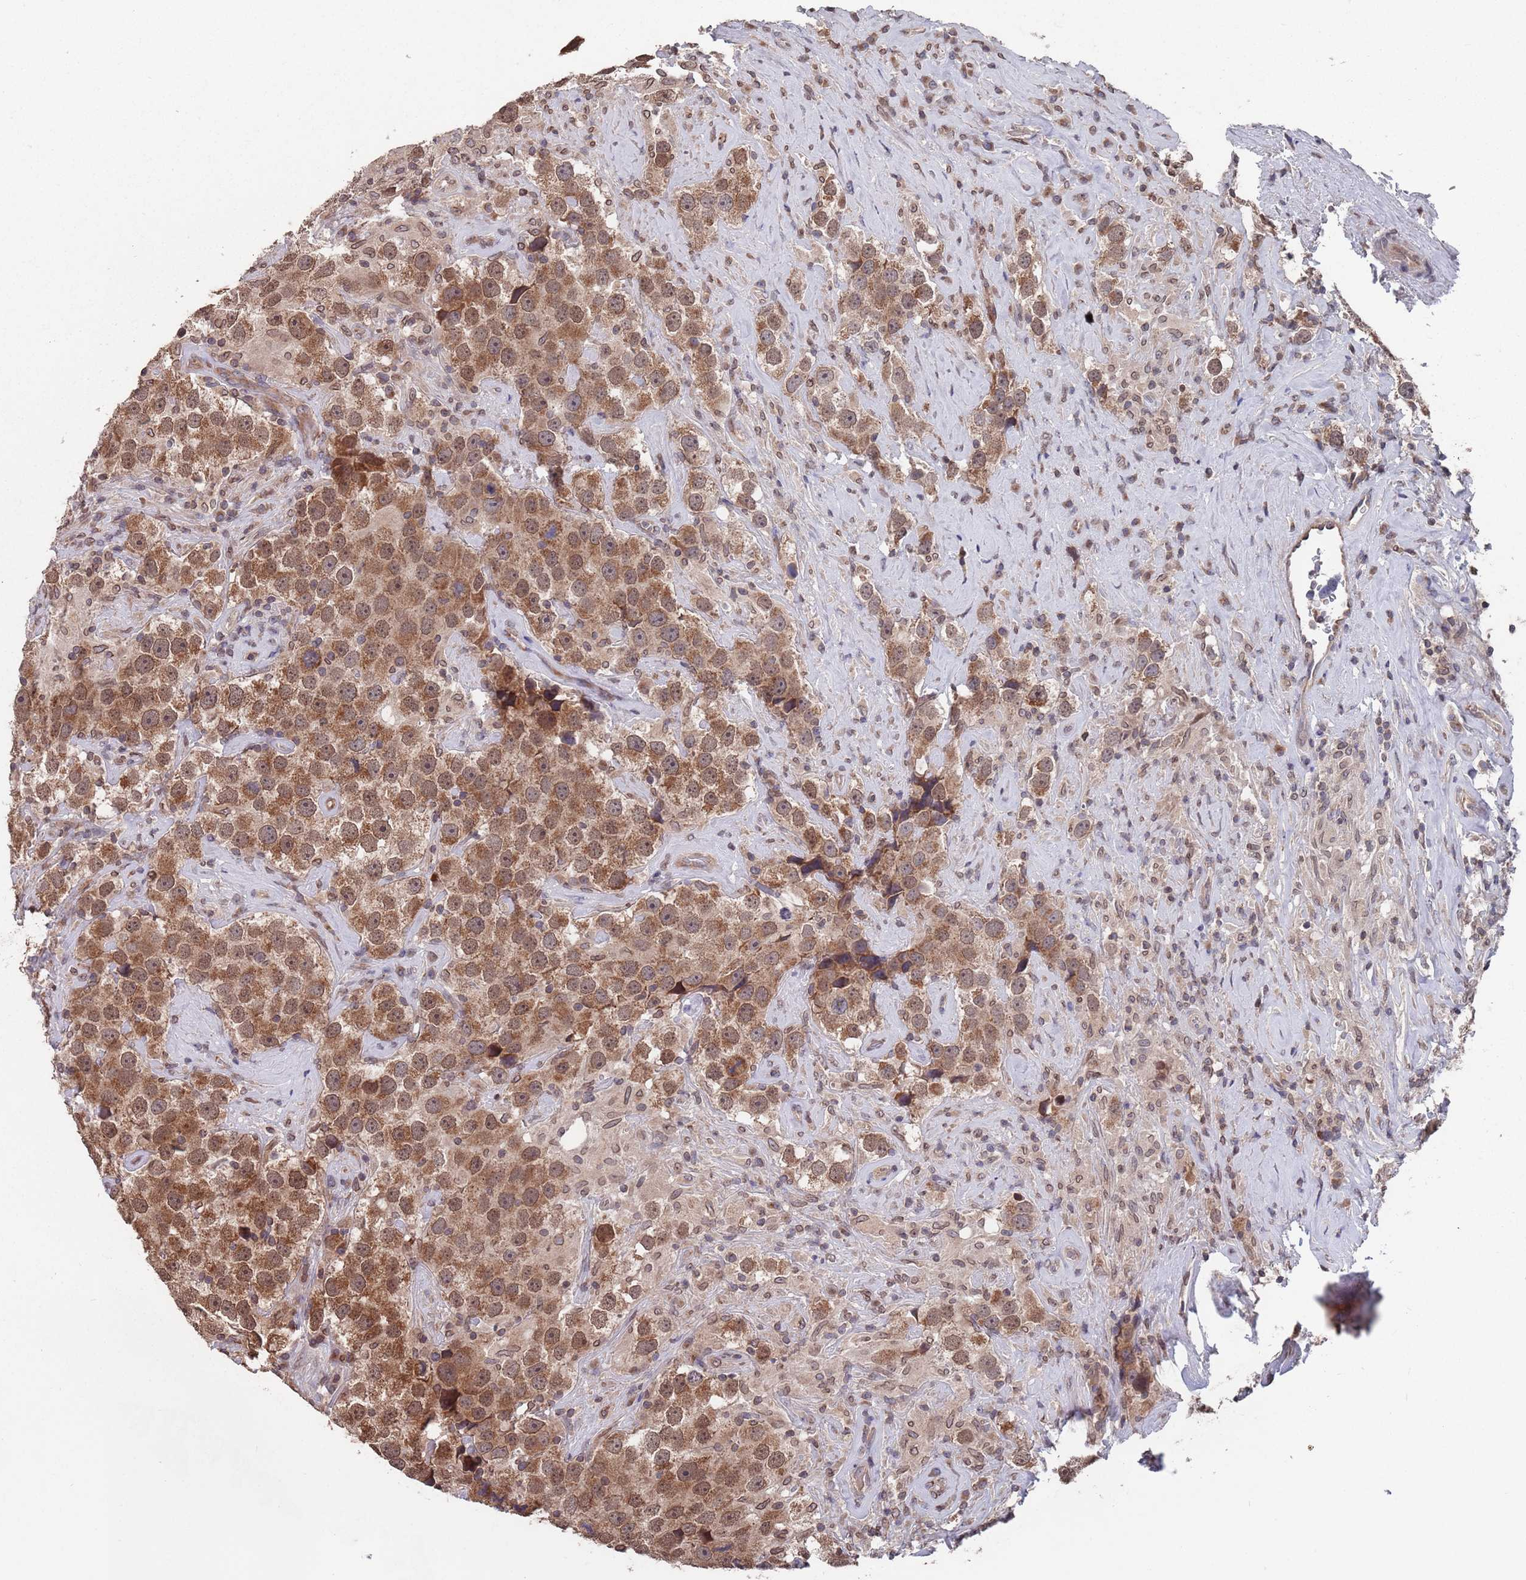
{"staining": {"intensity": "moderate", "quantity": ">75%", "location": "cytoplasmic/membranous,nuclear"}, "tissue": "testis cancer", "cell_type": "Tumor cells", "image_type": "cancer", "snomed": [{"axis": "morphology", "description": "Seminoma, NOS"}, {"axis": "topography", "description": "Testis"}], "caption": "The photomicrograph shows a brown stain indicating the presence of a protein in the cytoplasmic/membranous and nuclear of tumor cells in testis seminoma.", "gene": "SDHAF3", "patient": {"sex": "male", "age": 49}}